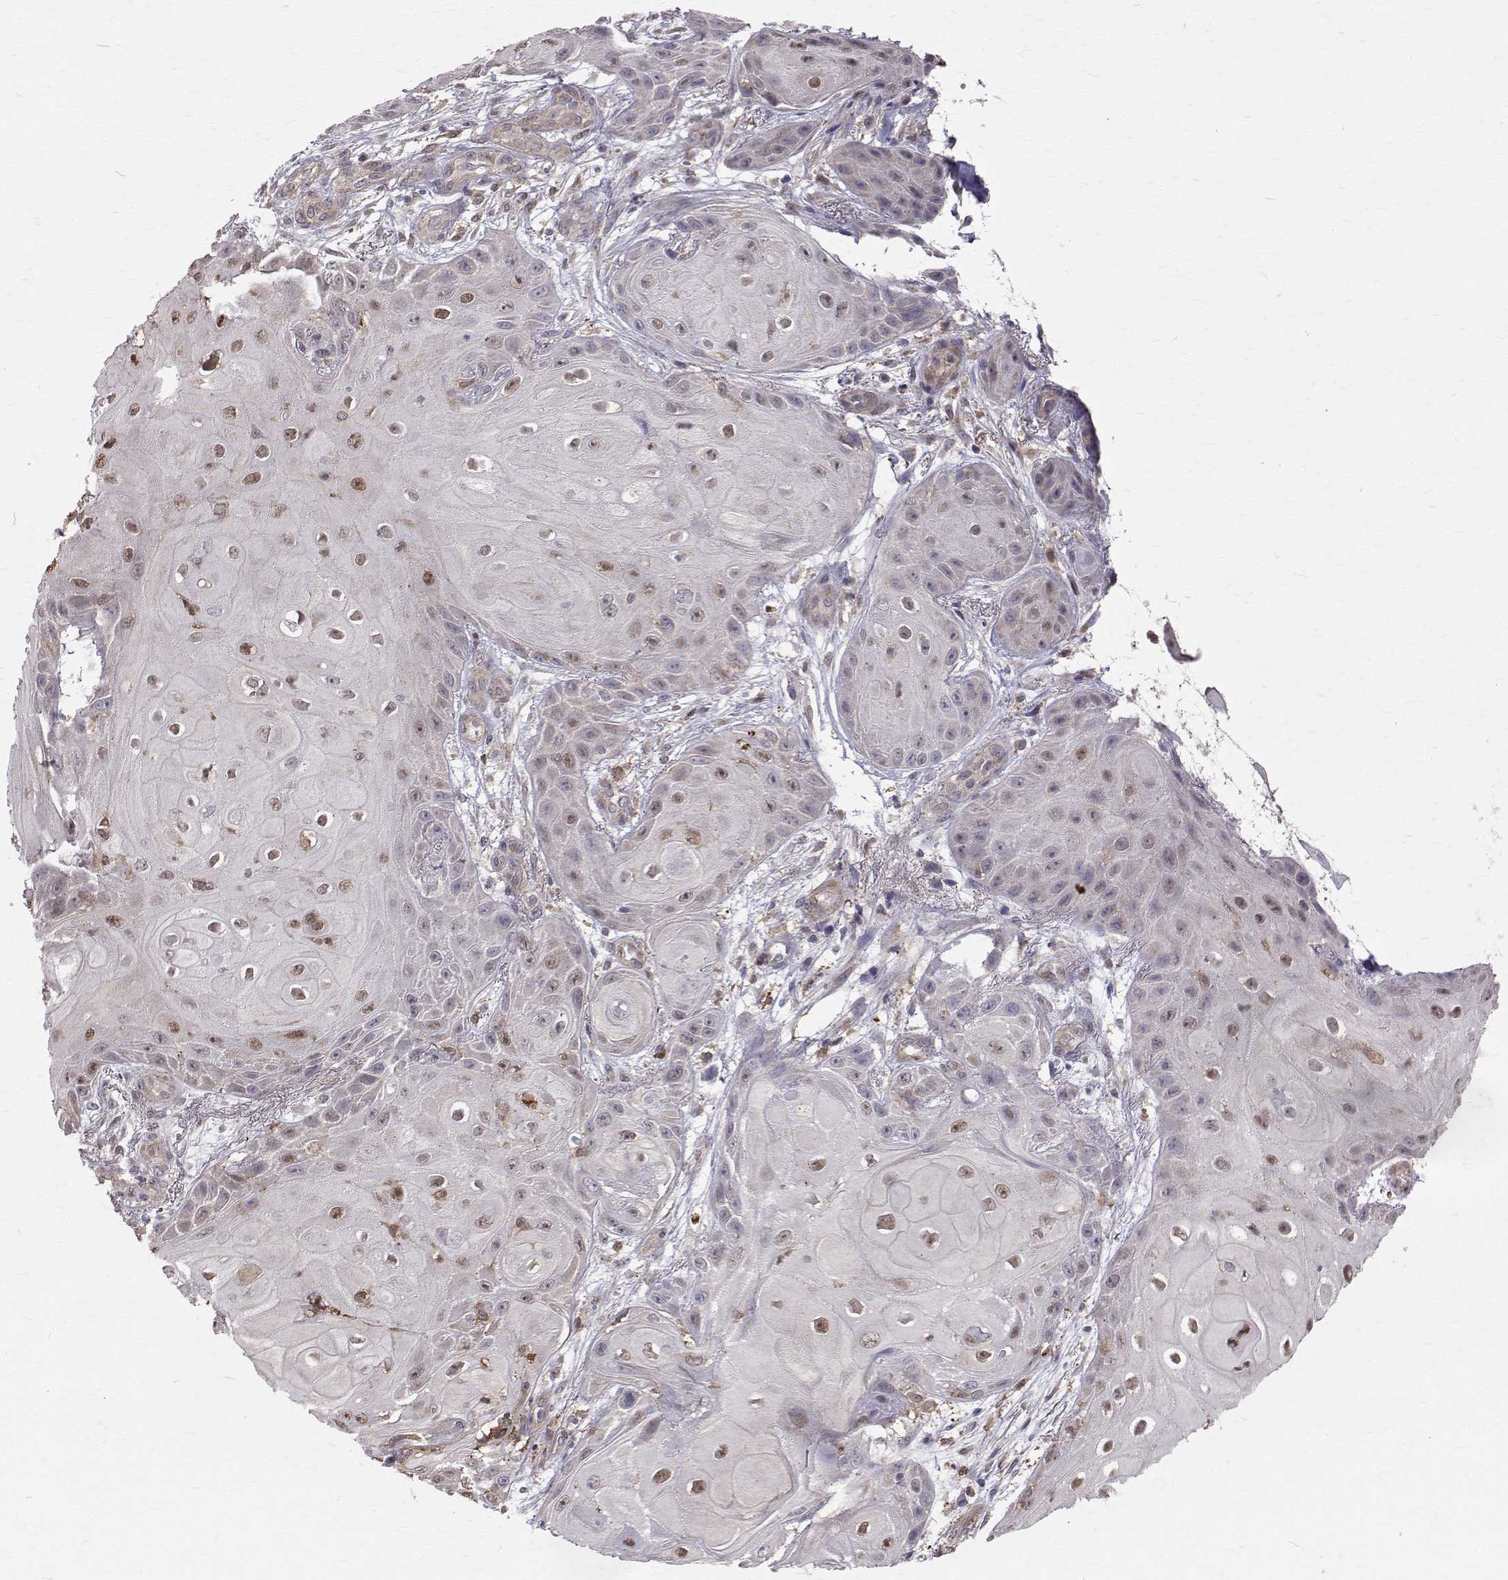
{"staining": {"intensity": "moderate", "quantity": "<25%", "location": "nuclear"}, "tissue": "skin cancer", "cell_type": "Tumor cells", "image_type": "cancer", "snomed": [{"axis": "morphology", "description": "Squamous cell carcinoma, NOS"}, {"axis": "topography", "description": "Skin"}], "caption": "This micrograph demonstrates skin squamous cell carcinoma stained with IHC to label a protein in brown. The nuclear of tumor cells show moderate positivity for the protein. Nuclei are counter-stained blue.", "gene": "CCDC89", "patient": {"sex": "male", "age": 62}}